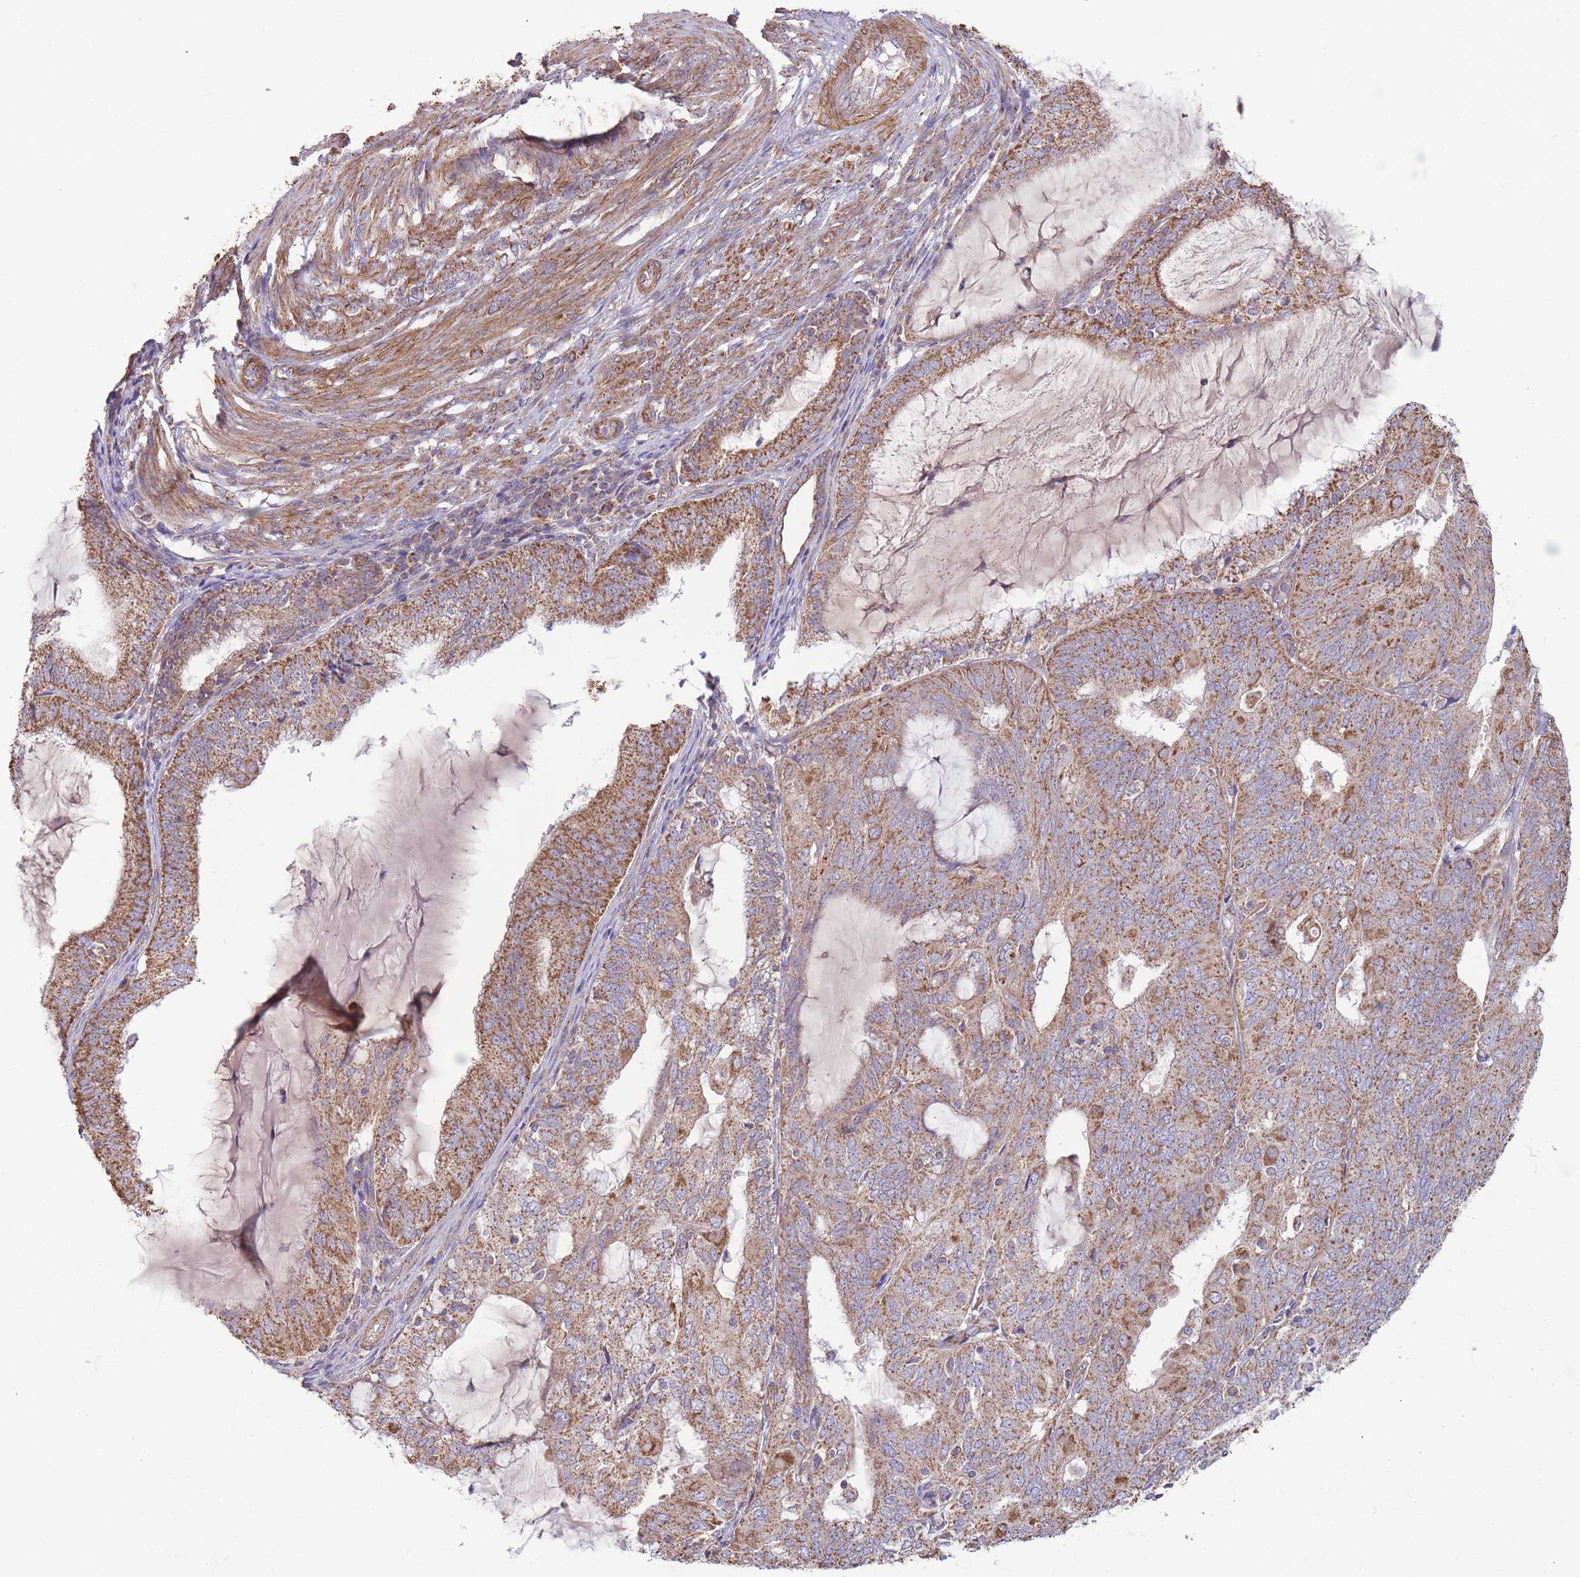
{"staining": {"intensity": "moderate", "quantity": ">75%", "location": "cytoplasmic/membranous"}, "tissue": "endometrial cancer", "cell_type": "Tumor cells", "image_type": "cancer", "snomed": [{"axis": "morphology", "description": "Adenocarcinoma, NOS"}, {"axis": "topography", "description": "Endometrium"}], "caption": "Tumor cells show medium levels of moderate cytoplasmic/membranous expression in approximately >75% of cells in endometrial cancer. (DAB = brown stain, brightfield microscopy at high magnification).", "gene": "KIF16B", "patient": {"sex": "female", "age": 81}}